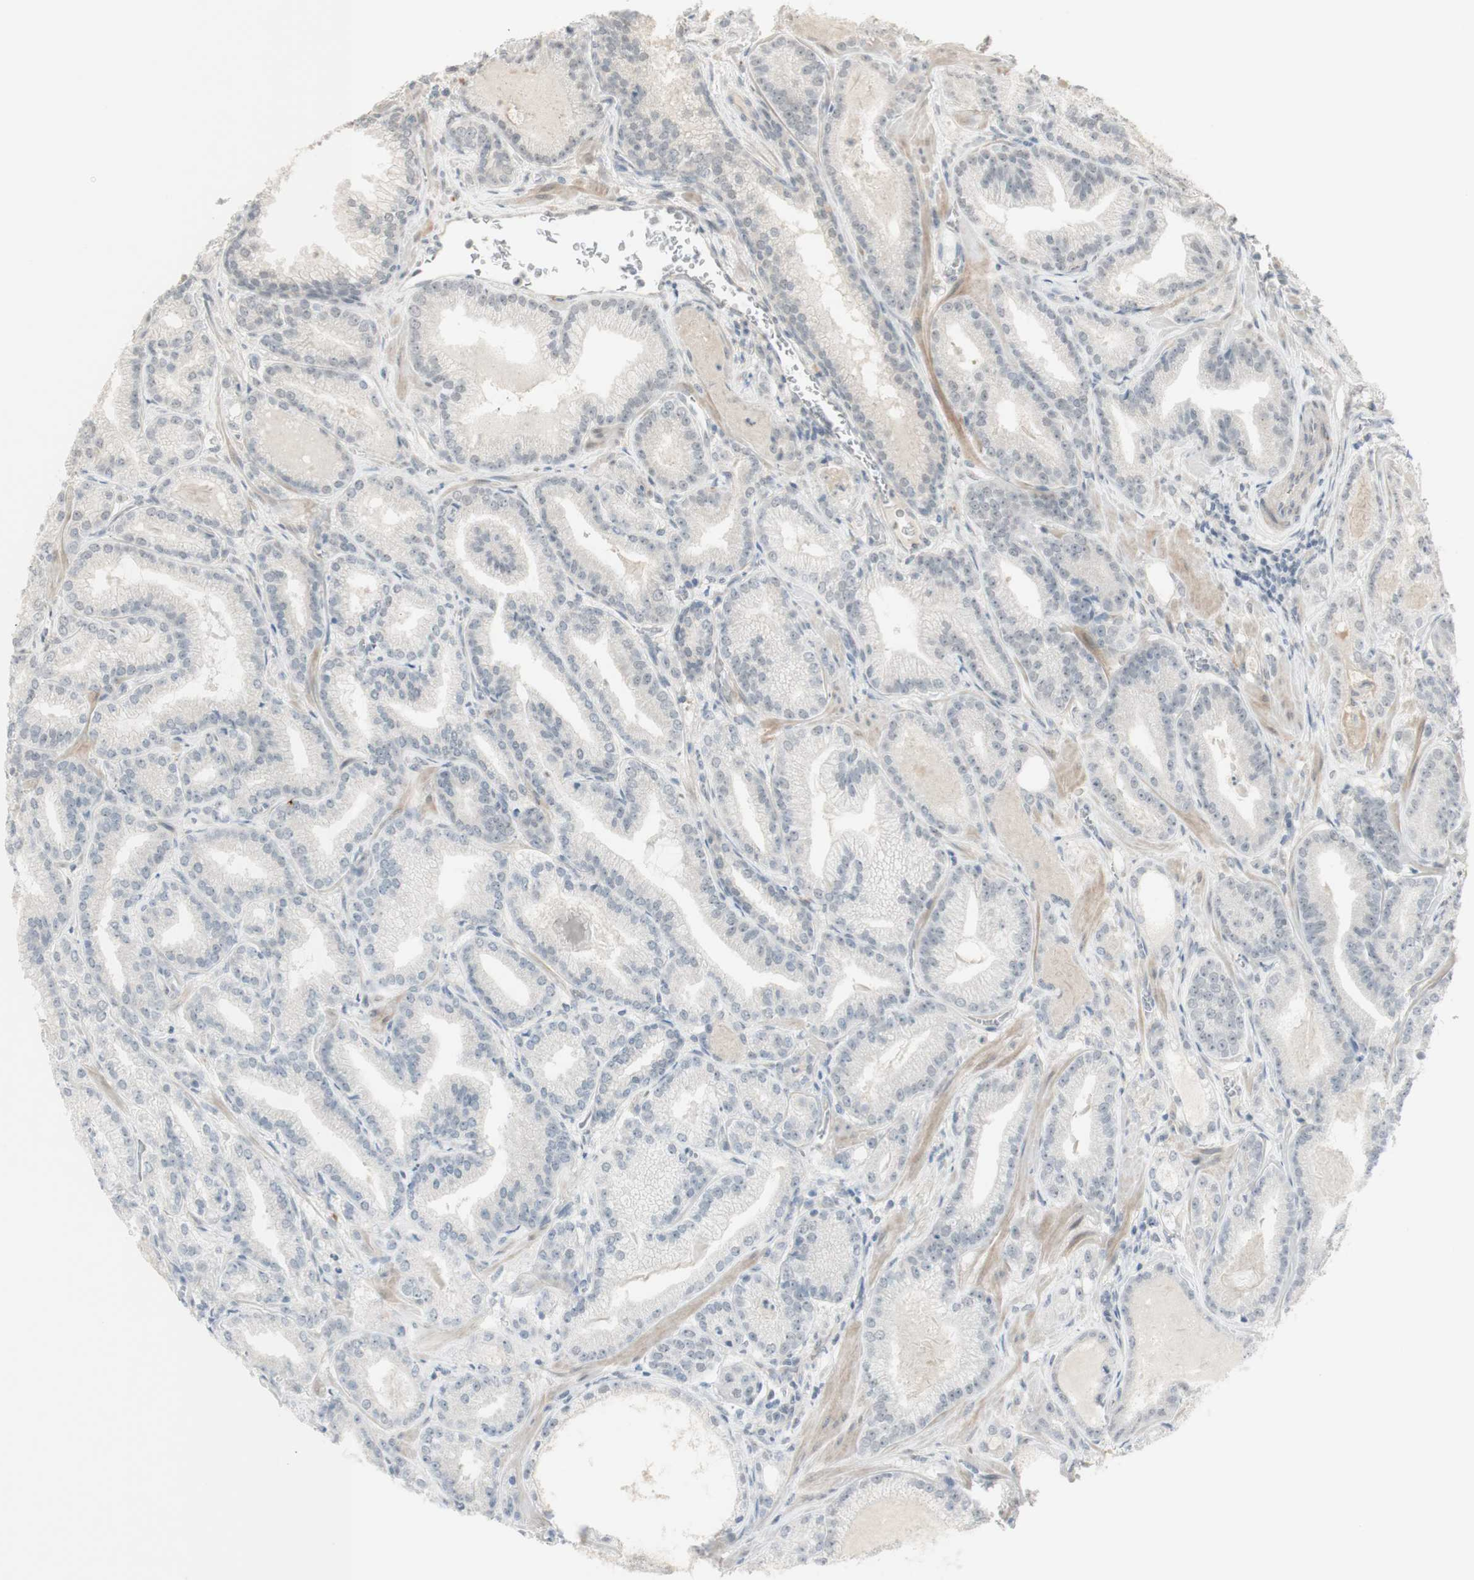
{"staining": {"intensity": "negative", "quantity": "none", "location": "none"}, "tissue": "prostate cancer", "cell_type": "Tumor cells", "image_type": "cancer", "snomed": [{"axis": "morphology", "description": "Adenocarcinoma, Low grade"}, {"axis": "topography", "description": "Prostate"}], "caption": "Prostate low-grade adenocarcinoma was stained to show a protein in brown. There is no significant staining in tumor cells.", "gene": "PLCD4", "patient": {"sex": "male", "age": 59}}